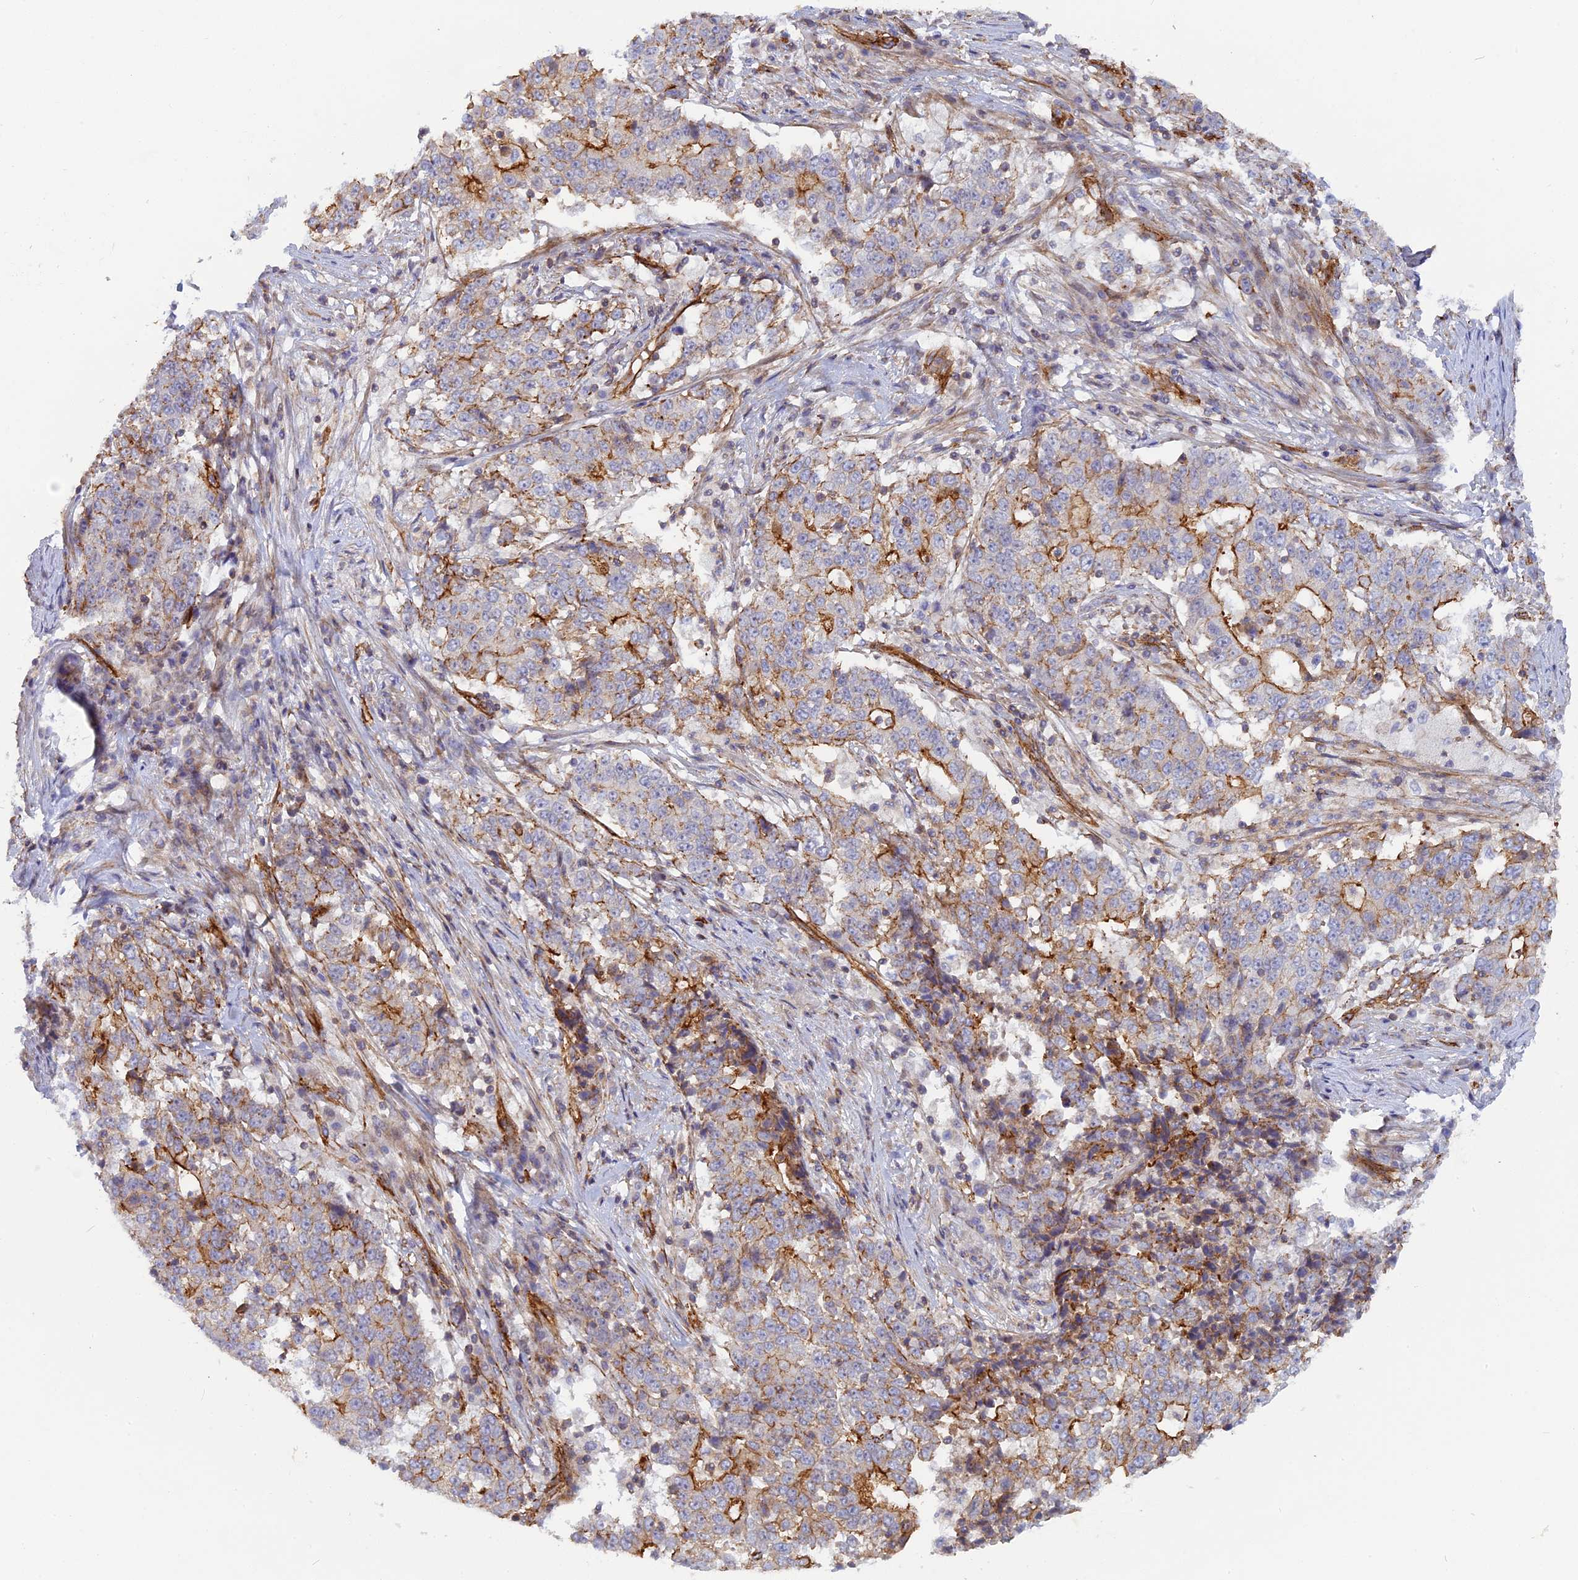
{"staining": {"intensity": "moderate", "quantity": "25%-75%", "location": "cytoplasmic/membranous"}, "tissue": "stomach cancer", "cell_type": "Tumor cells", "image_type": "cancer", "snomed": [{"axis": "morphology", "description": "Adenocarcinoma, NOS"}, {"axis": "topography", "description": "Stomach"}], "caption": "Immunohistochemistry (IHC) histopathology image of human stomach cancer stained for a protein (brown), which shows medium levels of moderate cytoplasmic/membranous positivity in about 25%-75% of tumor cells.", "gene": "CNBD2", "patient": {"sex": "male", "age": 59}}